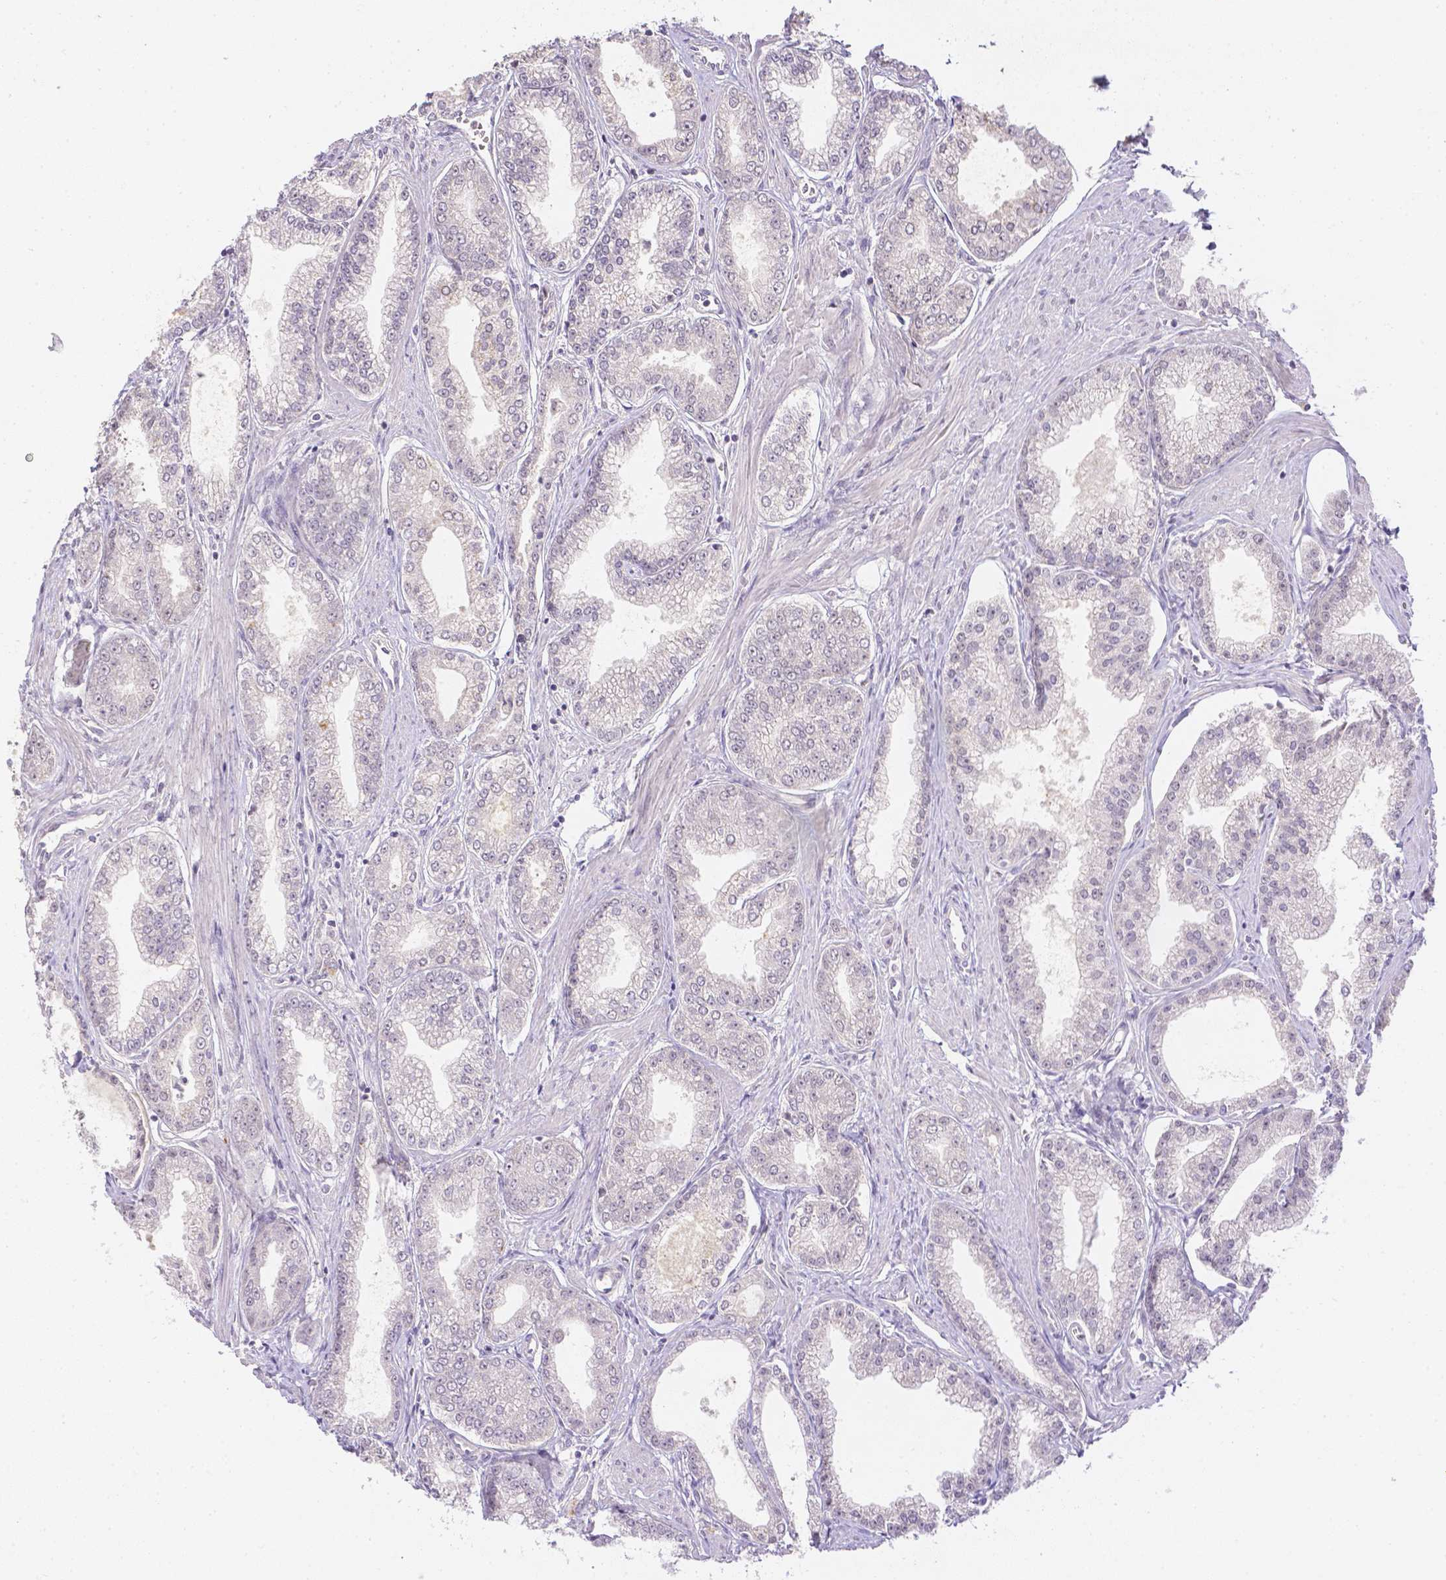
{"staining": {"intensity": "negative", "quantity": "none", "location": "none"}, "tissue": "prostate cancer", "cell_type": "Tumor cells", "image_type": "cancer", "snomed": [{"axis": "morphology", "description": "Adenocarcinoma, NOS"}, {"axis": "topography", "description": "Prostate"}], "caption": "Immunohistochemistry photomicrograph of human prostate cancer stained for a protein (brown), which reveals no expression in tumor cells. (DAB (3,3'-diaminobenzidine) immunohistochemistry (IHC) with hematoxylin counter stain).", "gene": "ZNF280B", "patient": {"sex": "male", "age": 71}}